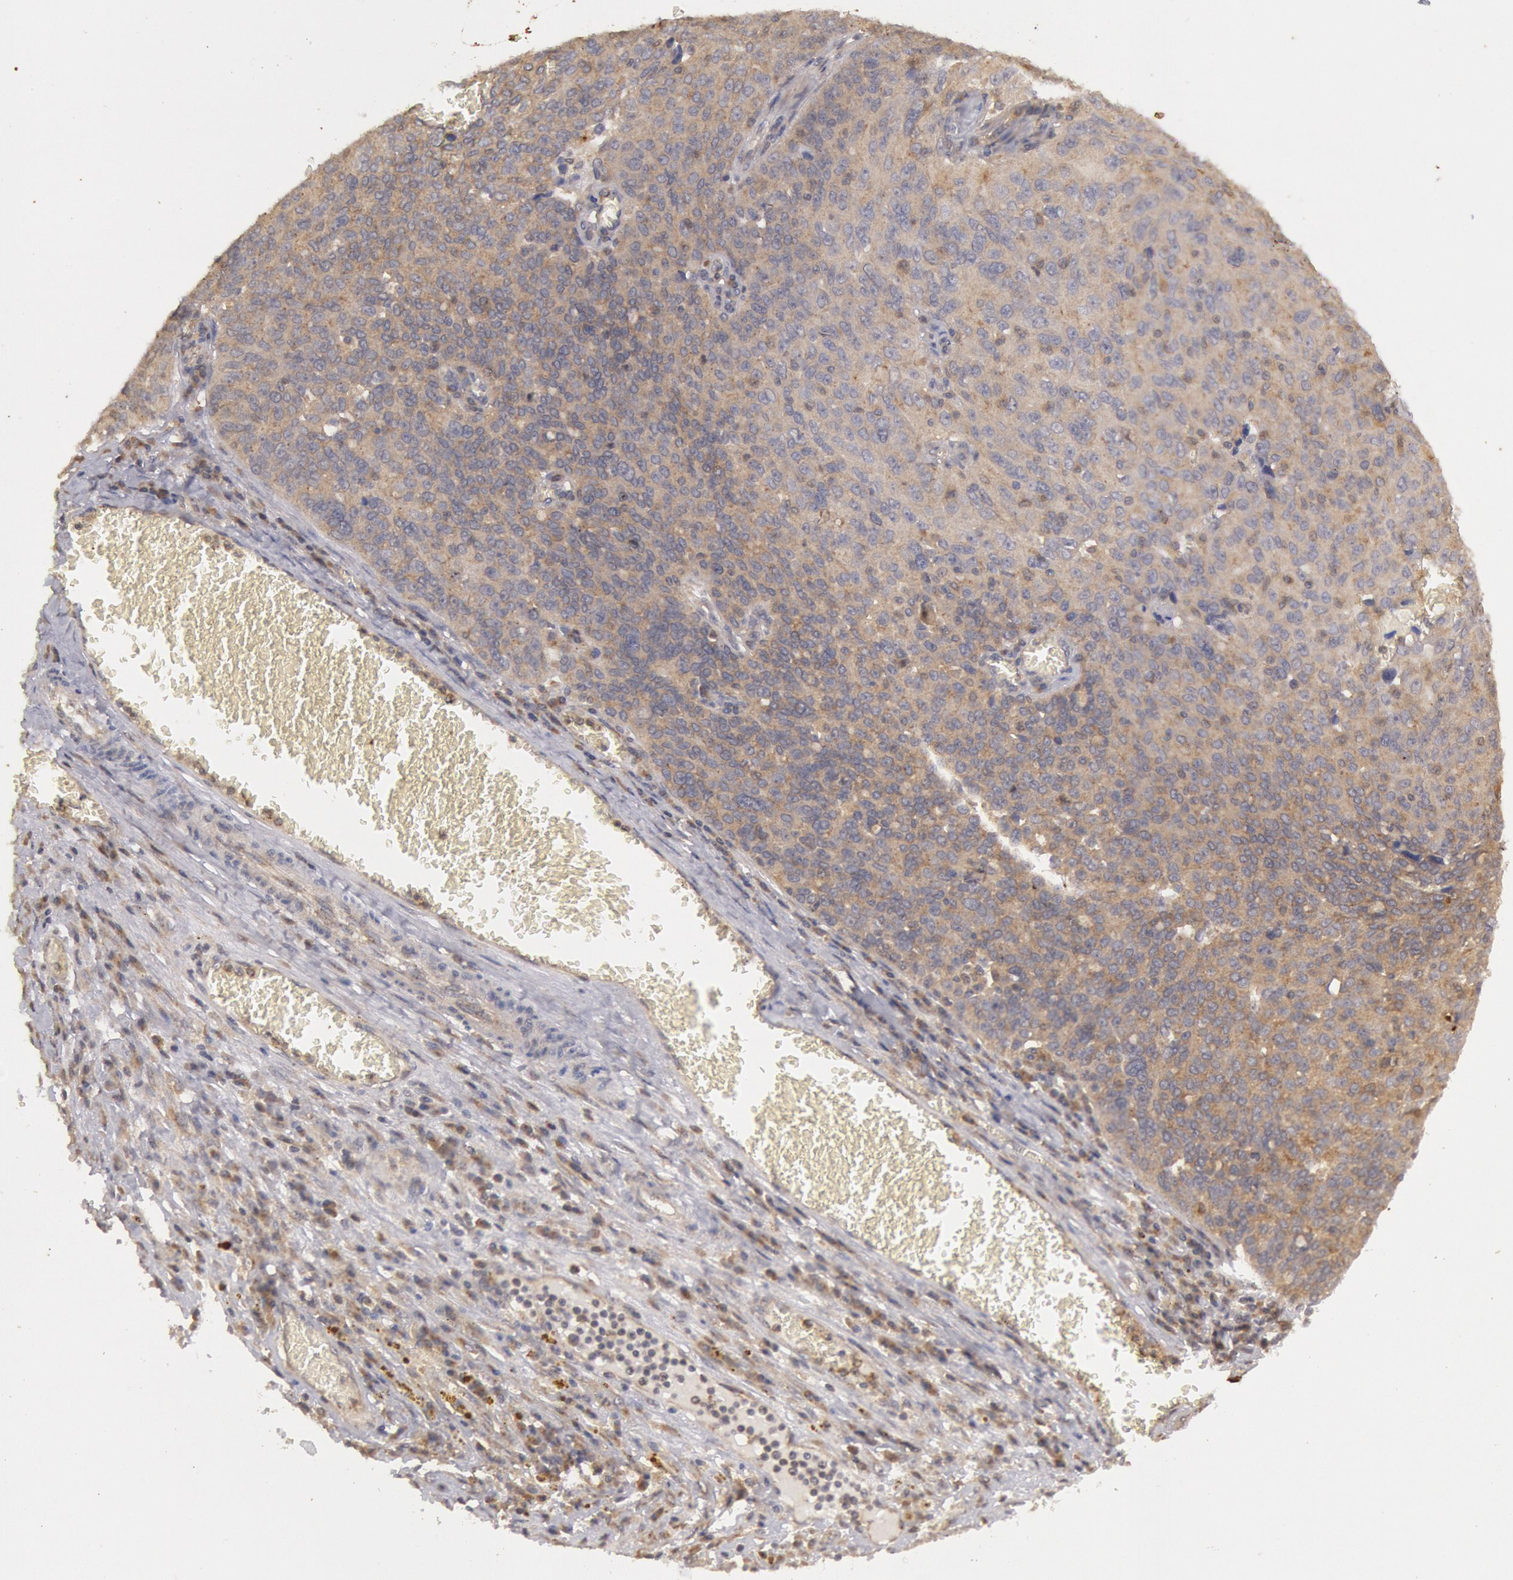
{"staining": {"intensity": "moderate", "quantity": ">75%", "location": "cytoplasmic/membranous"}, "tissue": "ovarian cancer", "cell_type": "Tumor cells", "image_type": "cancer", "snomed": [{"axis": "morphology", "description": "Carcinoma, endometroid"}, {"axis": "topography", "description": "Ovary"}], "caption": "DAB (3,3'-diaminobenzidine) immunohistochemical staining of human ovarian cancer (endometroid carcinoma) shows moderate cytoplasmic/membranous protein expression in about >75% of tumor cells. The staining was performed using DAB (3,3'-diaminobenzidine), with brown indicating positive protein expression. Nuclei are stained blue with hematoxylin.", "gene": "PLA2G6", "patient": {"sex": "female", "age": 75}}